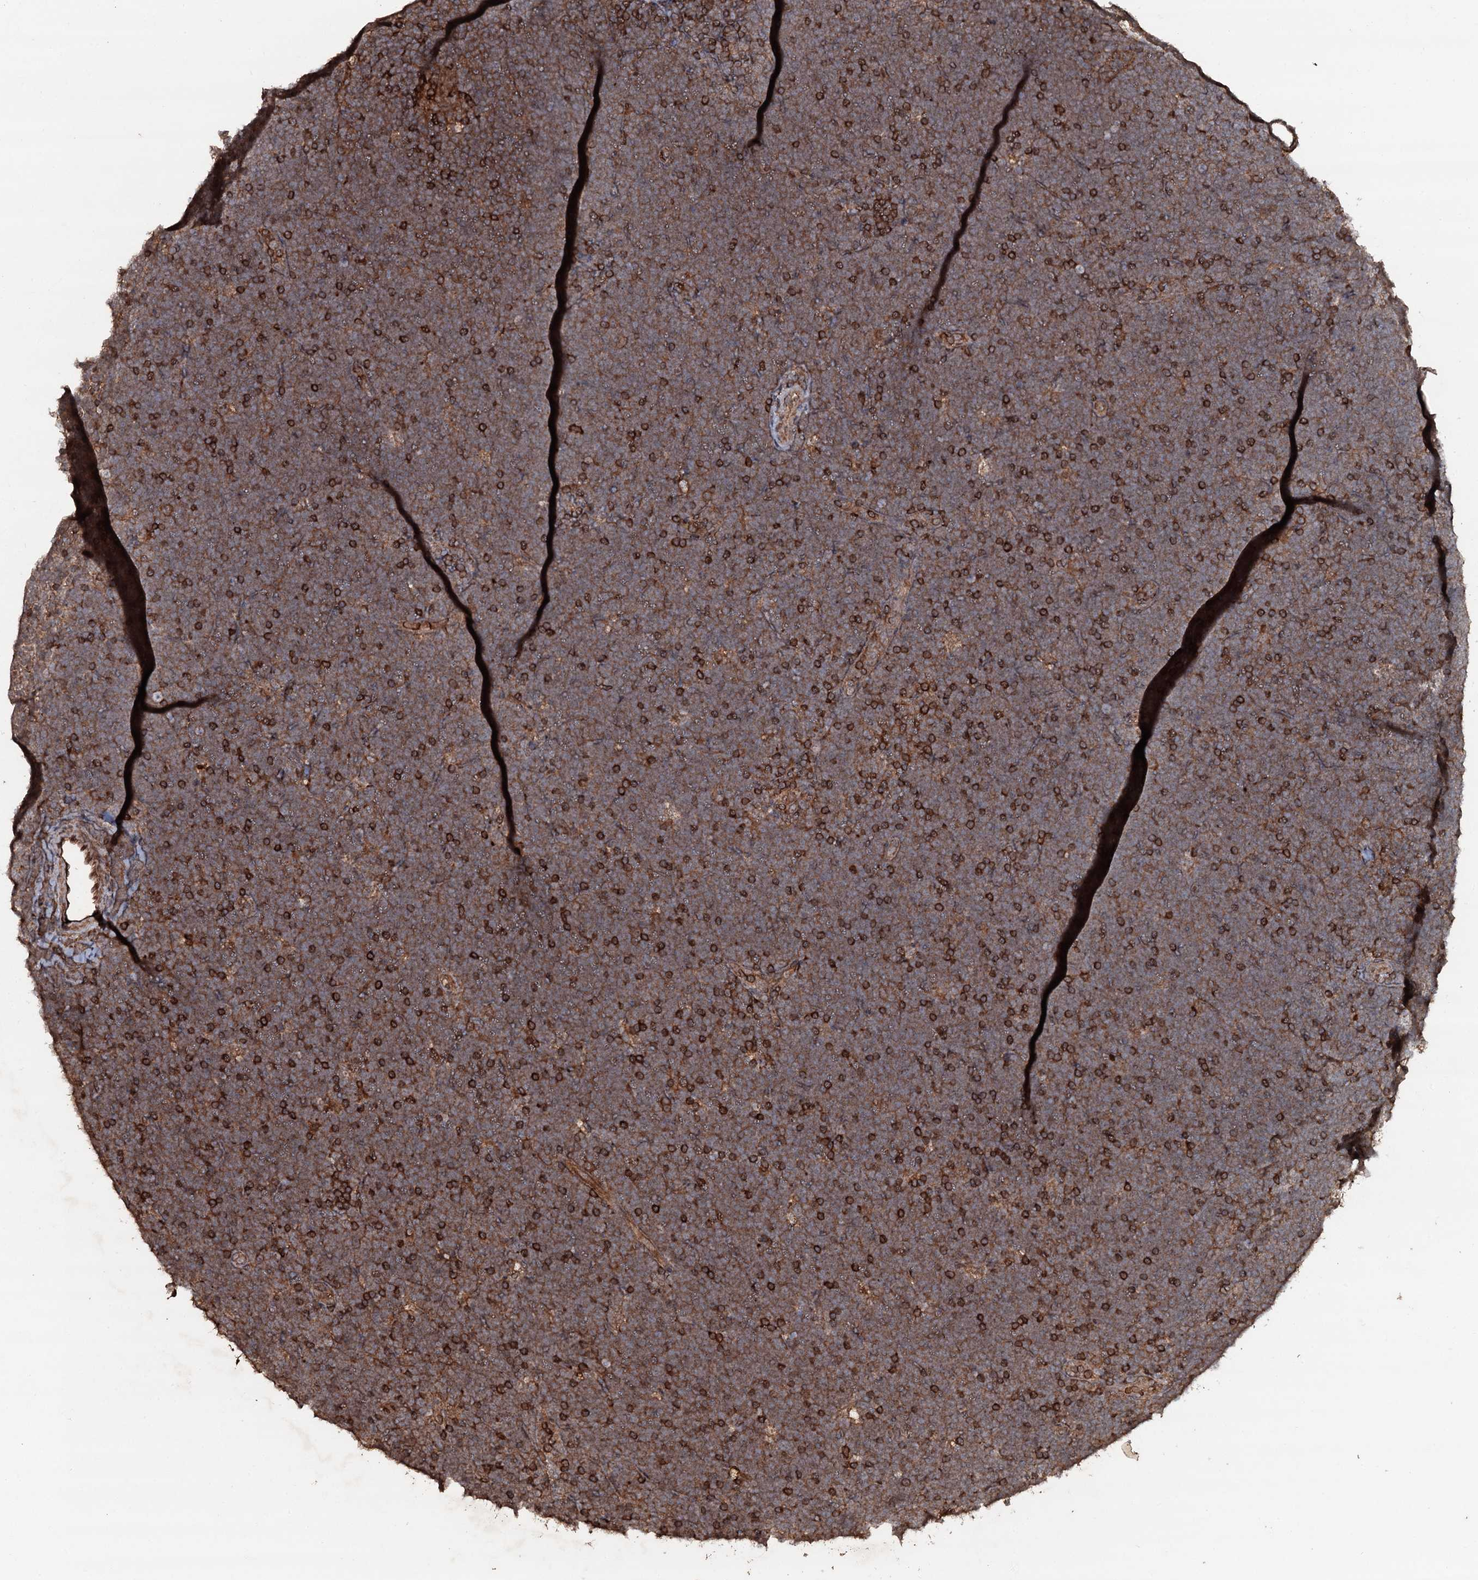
{"staining": {"intensity": "moderate", "quantity": ">75%", "location": "cytoplasmic/membranous"}, "tissue": "lymphoma", "cell_type": "Tumor cells", "image_type": "cancer", "snomed": [{"axis": "morphology", "description": "Malignant lymphoma, non-Hodgkin's type, High grade"}, {"axis": "topography", "description": "Lymph node"}], "caption": "Lymphoma stained for a protein demonstrates moderate cytoplasmic/membranous positivity in tumor cells.", "gene": "ADGRG3", "patient": {"sex": "male", "age": 13}}